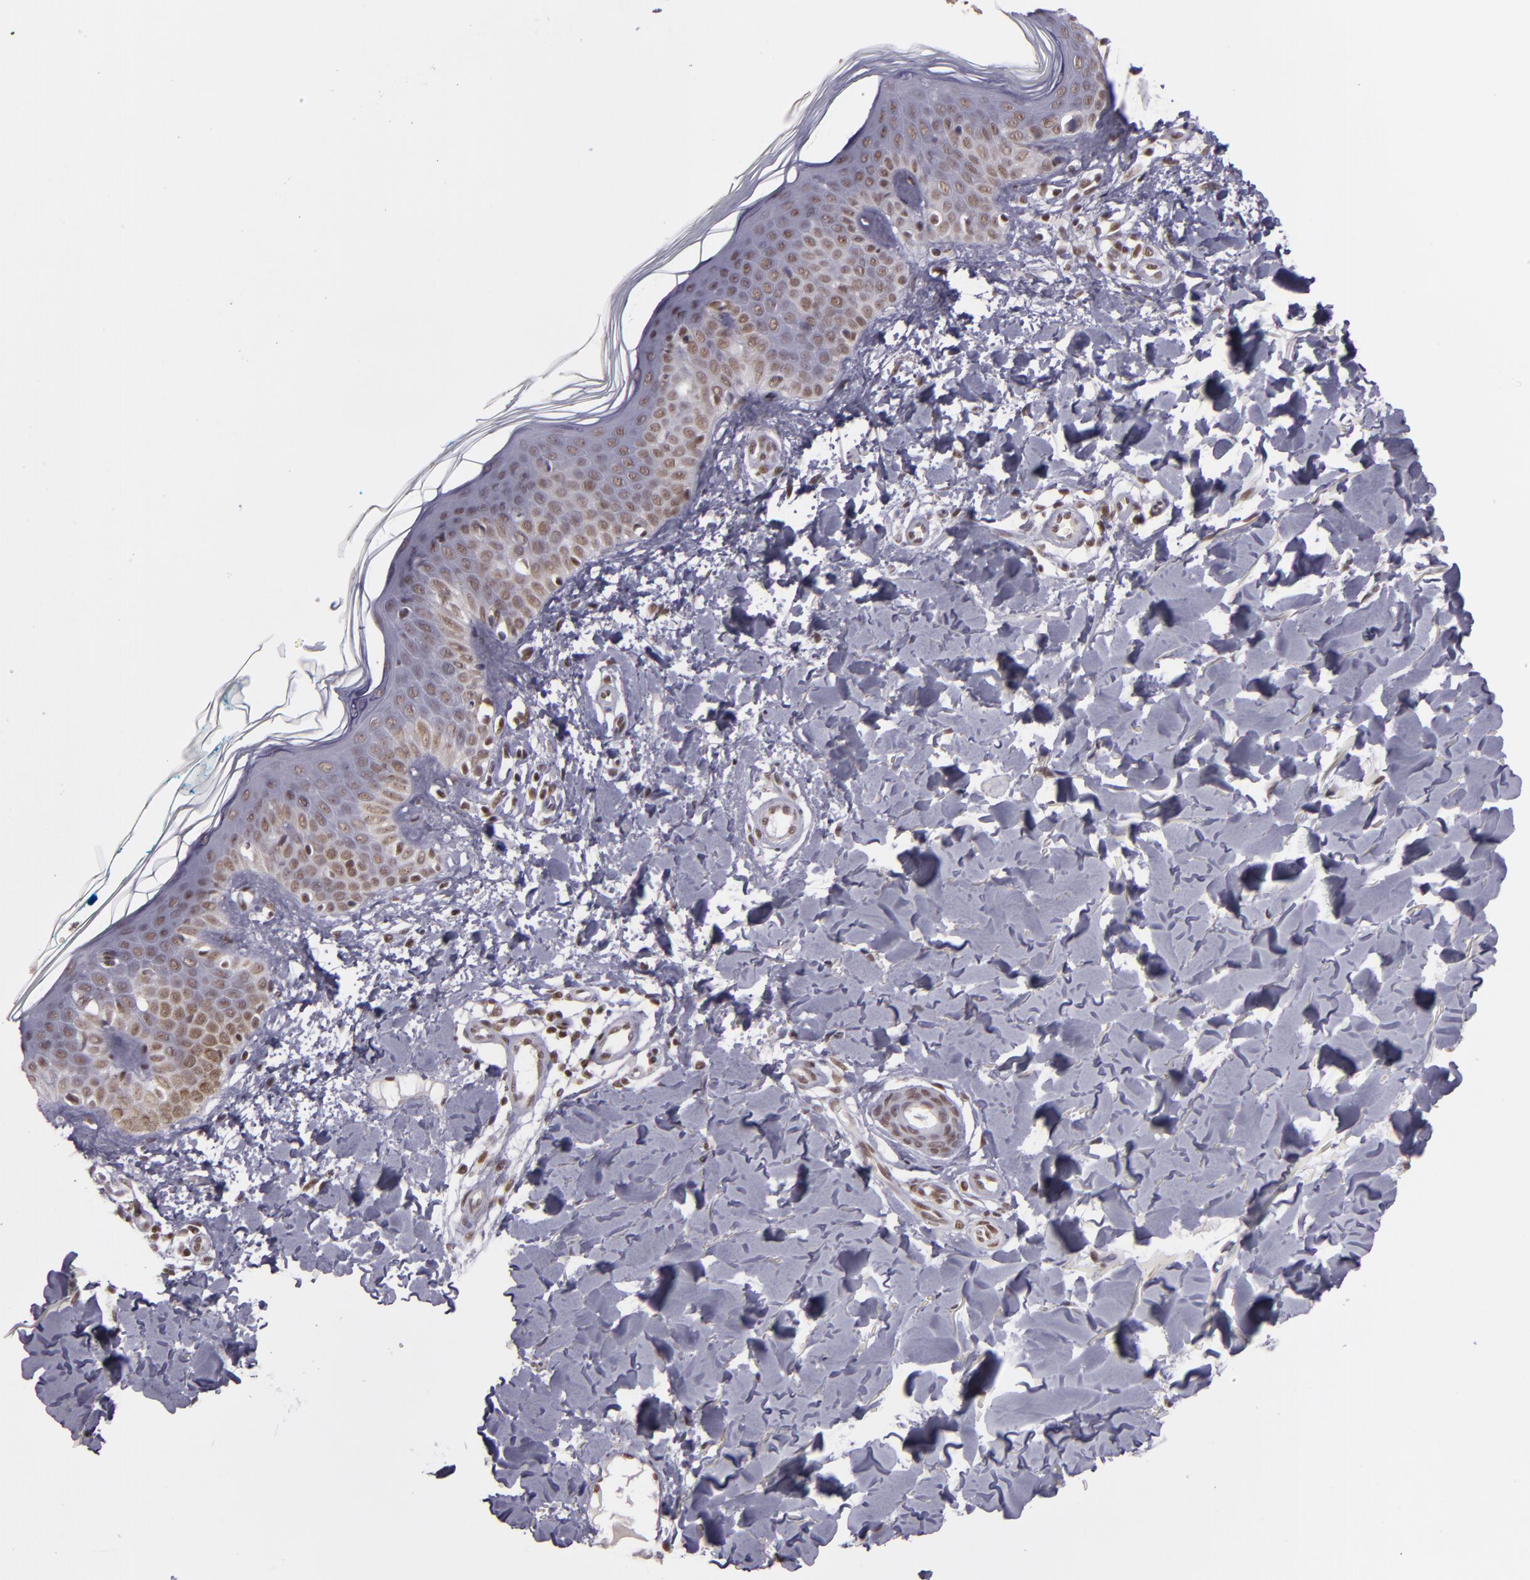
{"staining": {"intensity": "moderate", "quantity": ">75%", "location": "nuclear"}, "tissue": "skin", "cell_type": "Fibroblasts", "image_type": "normal", "snomed": [{"axis": "morphology", "description": "Normal tissue, NOS"}, {"axis": "topography", "description": "Skin"}], "caption": "Protein analysis of normal skin displays moderate nuclear expression in approximately >75% of fibroblasts. (DAB (3,3'-diaminobenzidine) IHC, brown staining for protein, blue staining for nuclei).", "gene": "ZFX", "patient": {"sex": "male", "age": 32}}